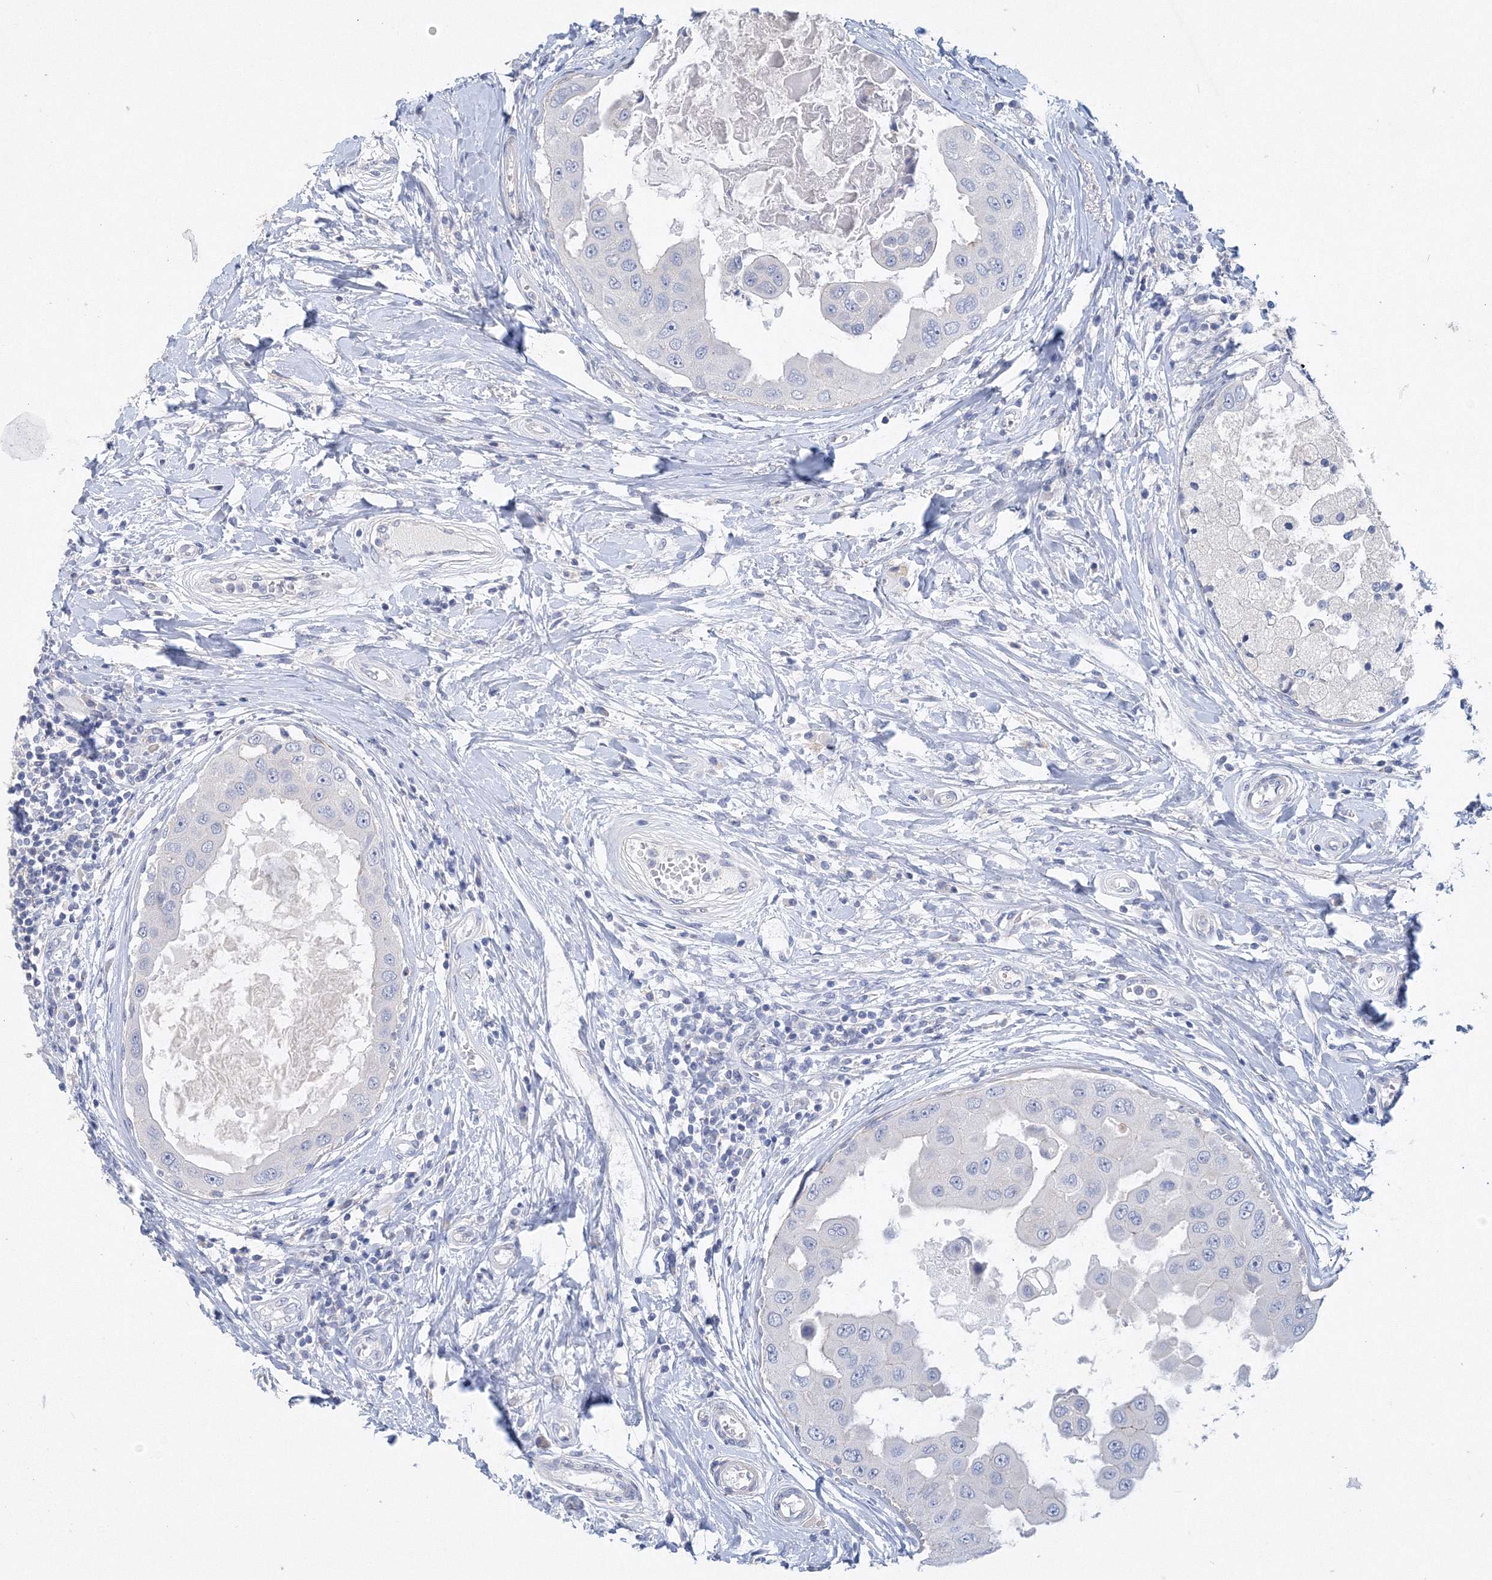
{"staining": {"intensity": "negative", "quantity": "none", "location": "none"}, "tissue": "breast cancer", "cell_type": "Tumor cells", "image_type": "cancer", "snomed": [{"axis": "morphology", "description": "Duct carcinoma"}, {"axis": "topography", "description": "Breast"}], "caption": "Breast cancer (invasive ductal carcinoma) was stained to show a protein in brown. There is no significant positivity in tumor cells. (Immunohistochemistry (ihc), brightfield microscopy, high magnification).", "gene": "OSBPL6", "patient": {"sex": "female", "age": 27}}